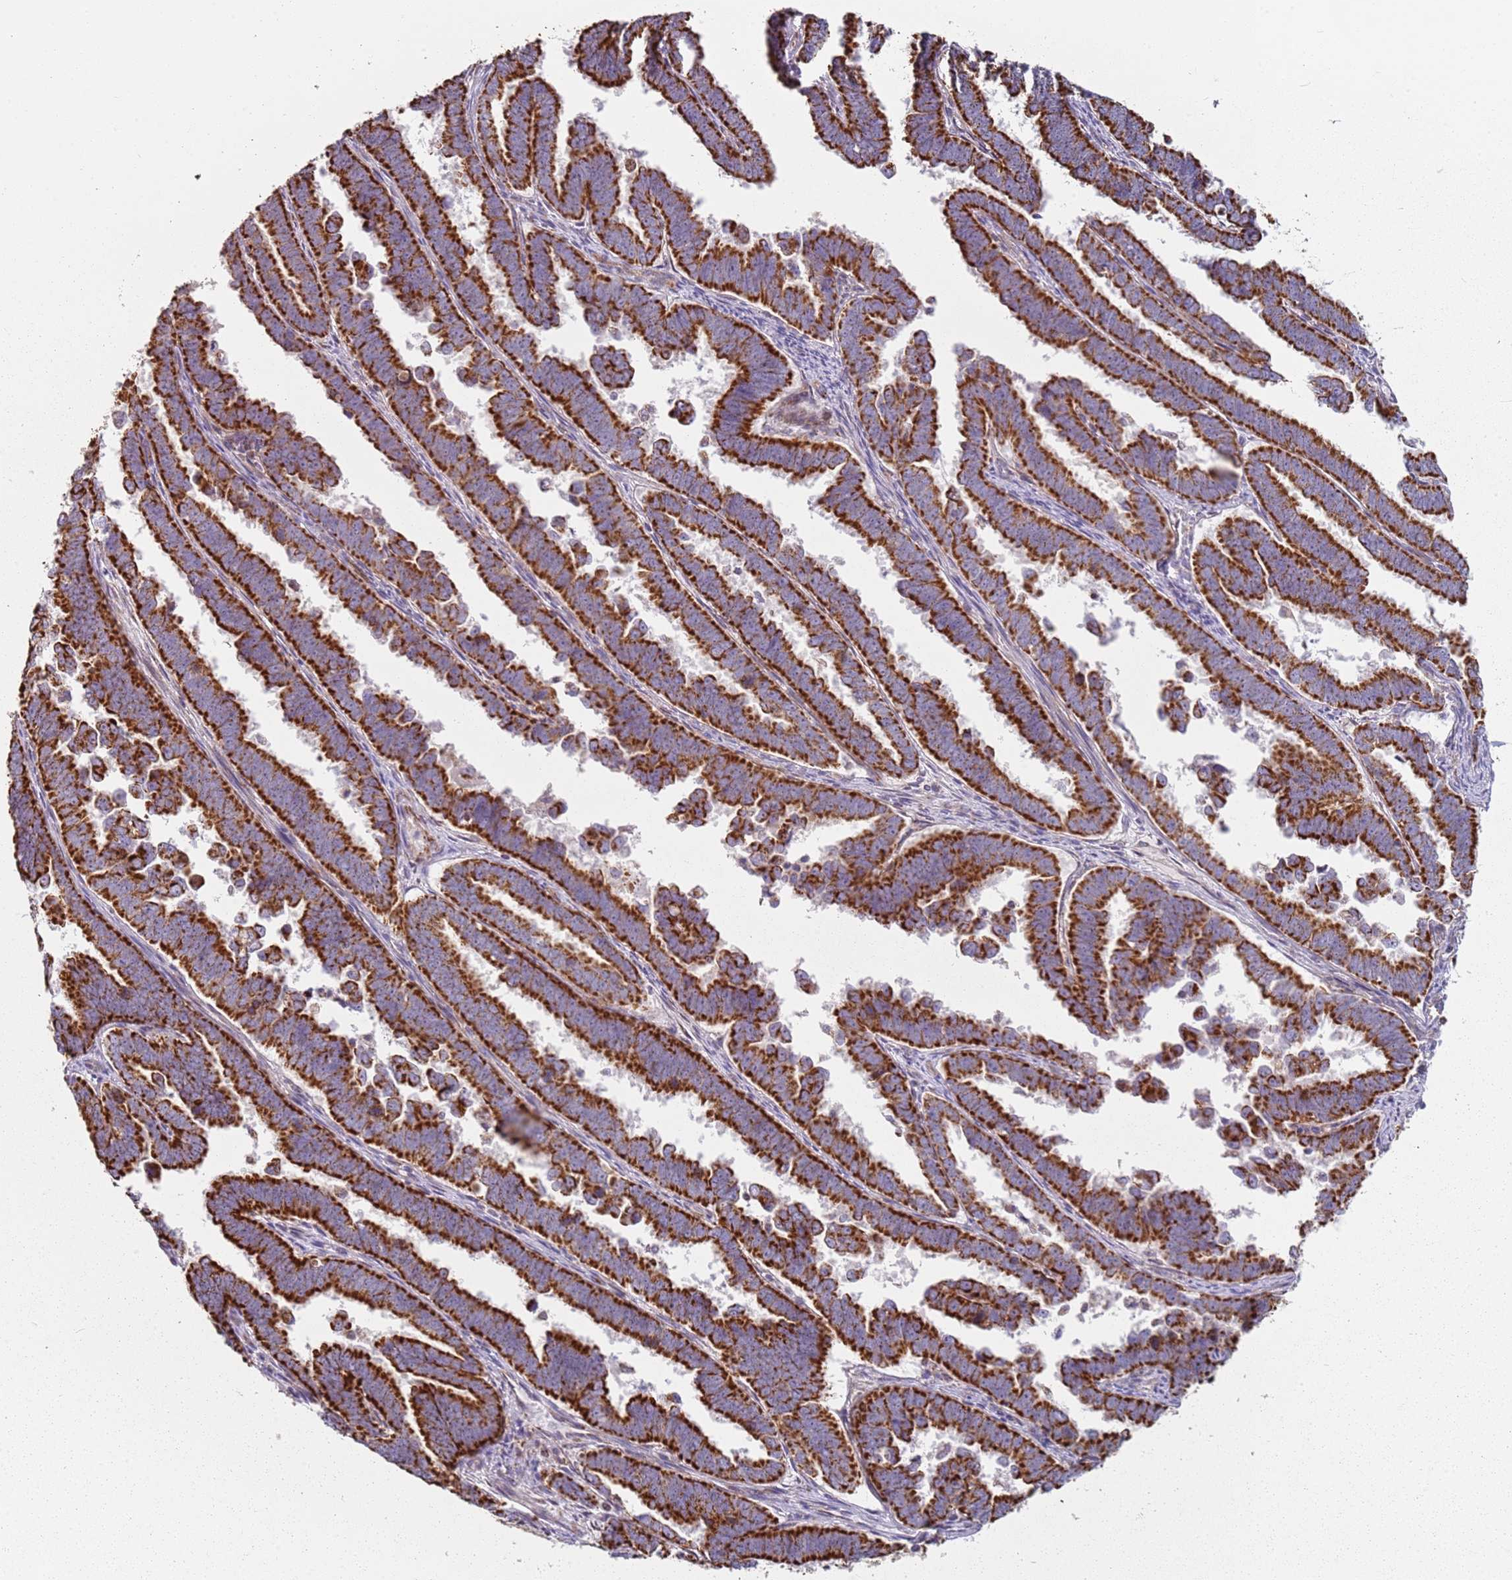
{"staining": {"intensity": "strong", "quantity": ">75%", "location": "cytoplasmic/membranous"}, "tissue": "endometrial cancer", "cell_type": "Tumor cells", "image_type": "cancer", "snomed": [{"axis": "morphology", "description": "Adenocarcinoma, NOS"}, {"axis": "topography", "description": "Endometrium"}], "caption": "Immunohistochemical staining of endometrial cancer displays high levels of strong cytoplasmic/membranous protein positivity in approximately >75% of tumor cells.", "gene": "ALS2", "patient": {"sex": "female", "age": 75}}